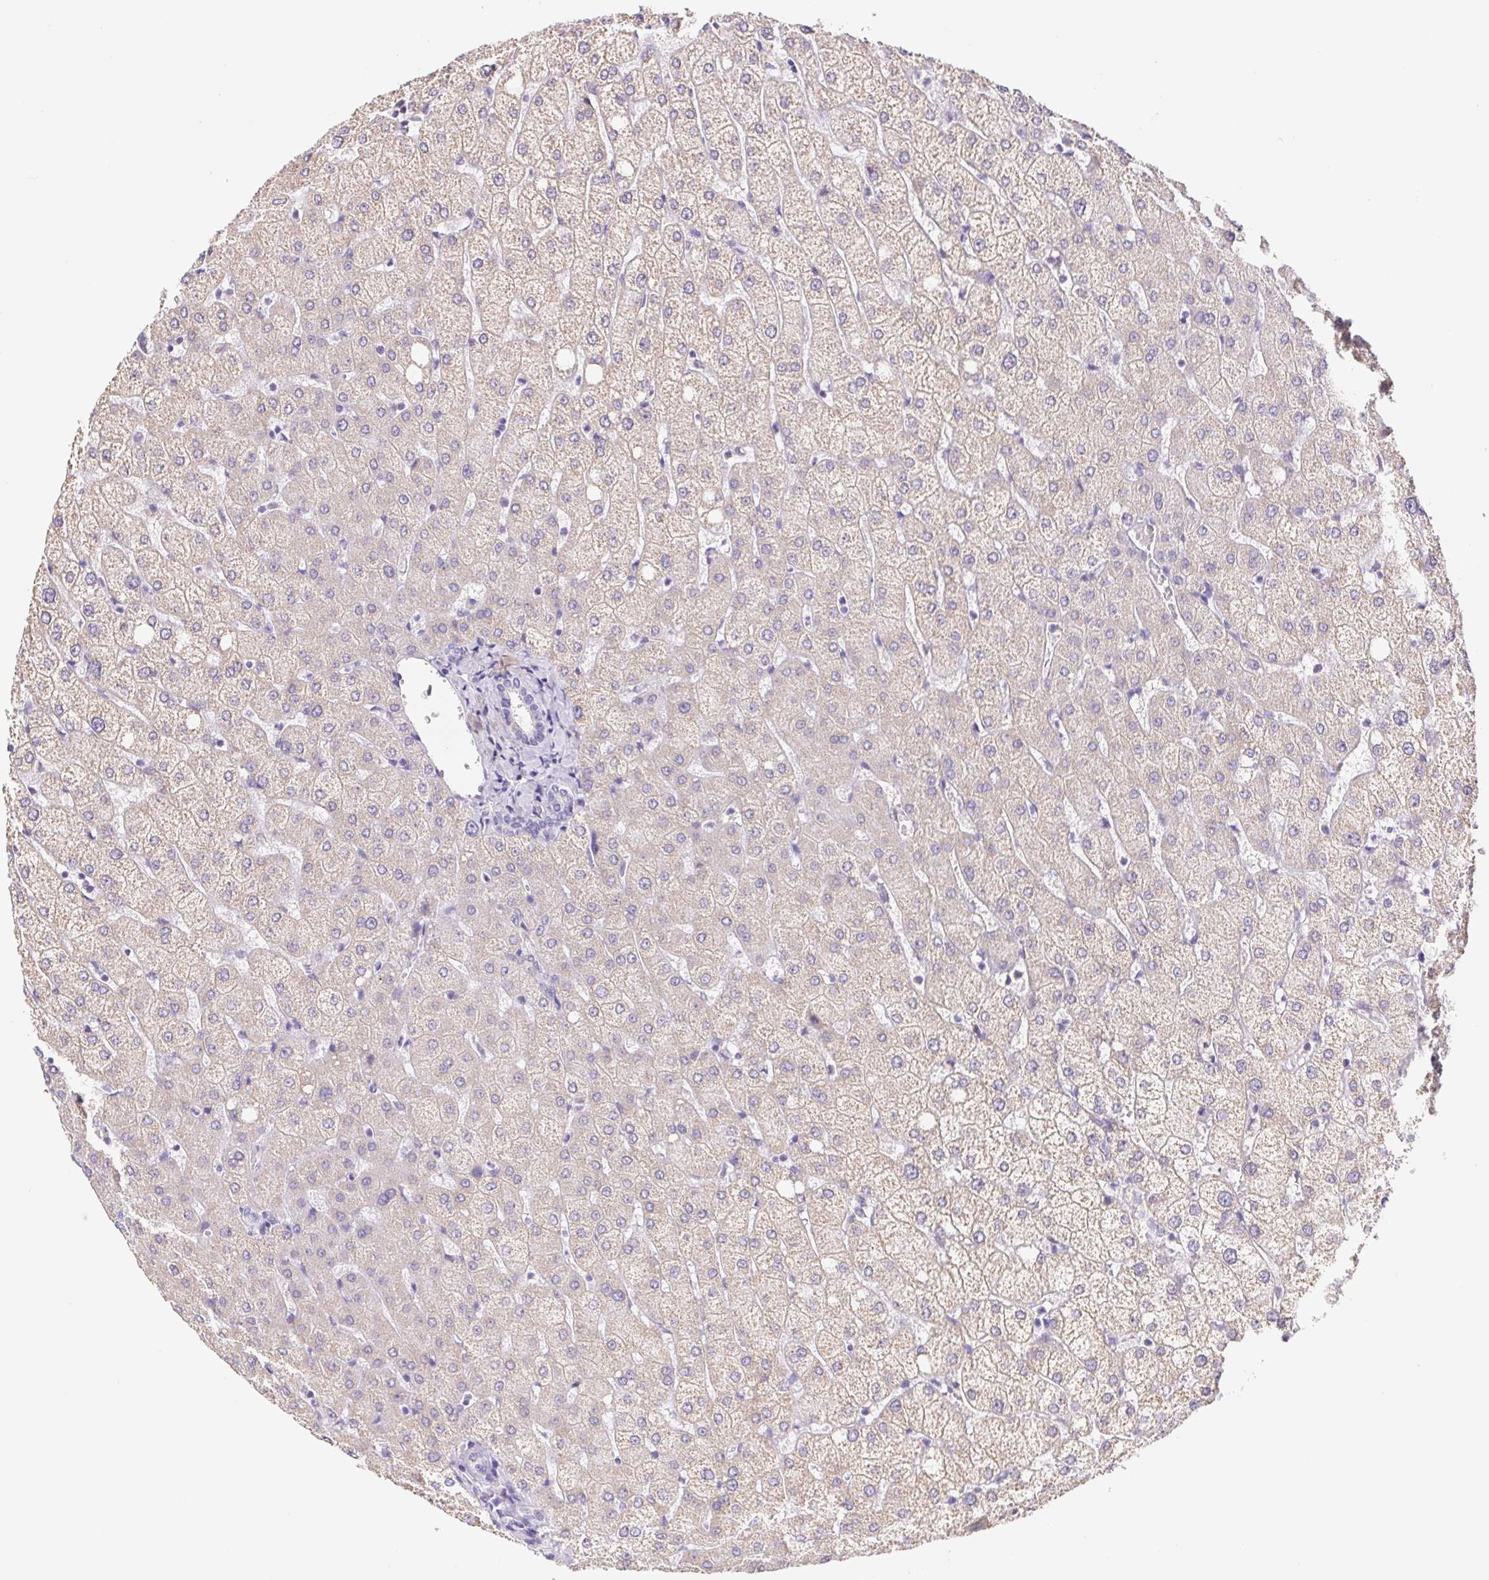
{"staining": {"intensity": "negative", "quantity": "none", "location": "none"}, "tissue": "liver", "cell_type": "Cholangiocytes", "image_type": "normal", "snomed": [{"axis": "morphology", "description": "Normal tissue, NOS"}, {"axis": "topography", "description": "Liver"}], "caption": "This is a micrograph of IHC staining of benign liver, which shows no expression in cholangiocytes.", "gene": "FKBP6", "patient": {"sex": "female", "age": 54}}